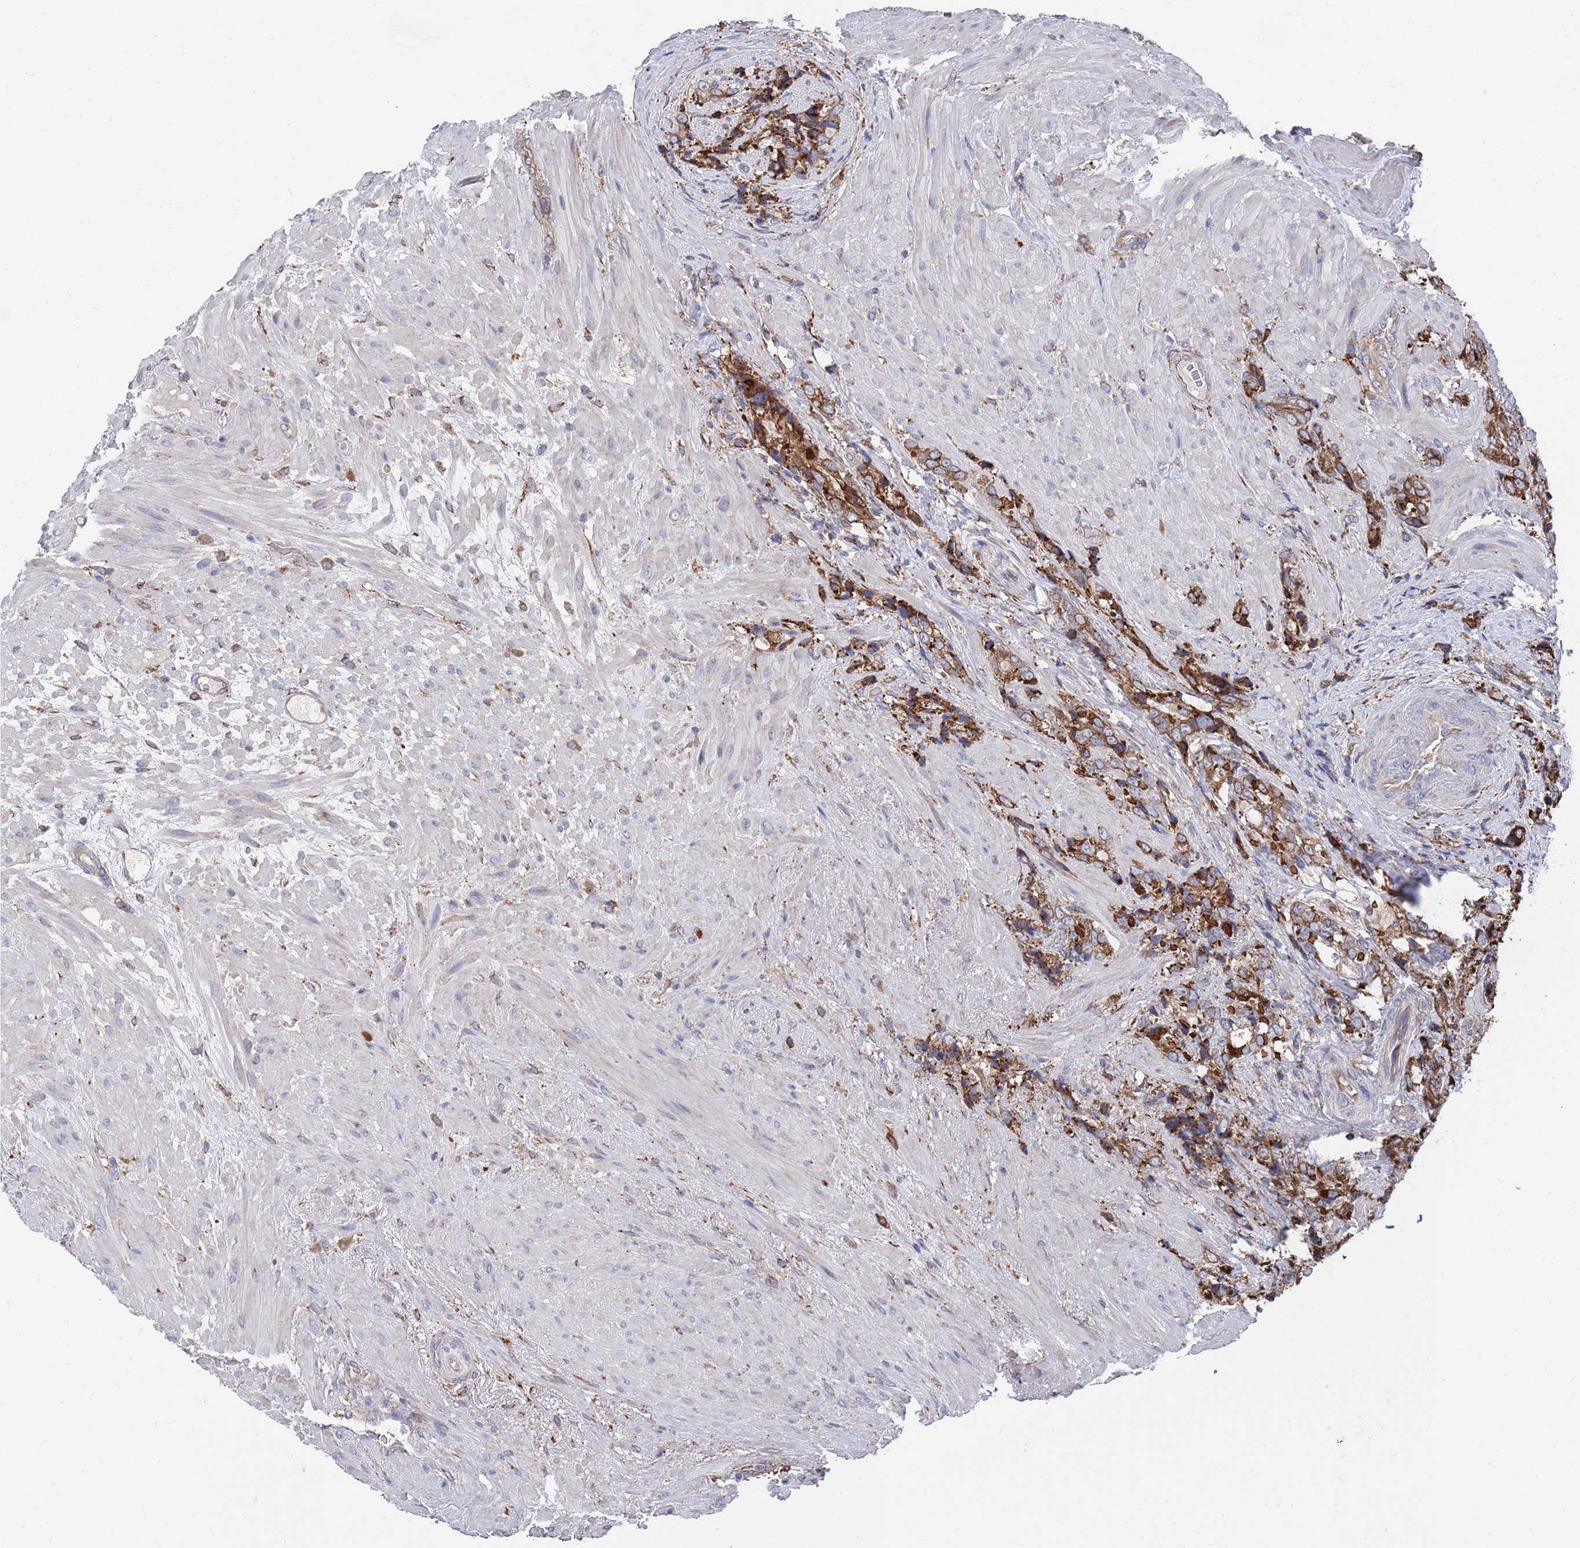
{"staining": {"intensity": "moderate", "quantity": "25%-75%", "location": "cytoplasmic/membranous"}, "tissue": "prostate cancer", "cell_type": "Tumor cells", "image_type": "cancer", "snomed": [{"axis": "morphology", "description": "Adenocarcinoma, High grade"}, {"axis": "topography", "description": "Prostate"}], "caption": "Prostate cancer stained for a protein (brown) reveals moderate cytoplasmic/membranous positive expression in about 25%-75% of tumor cells.", "gene": "GID8", "patient": {"sex": "male", "age": 74}}